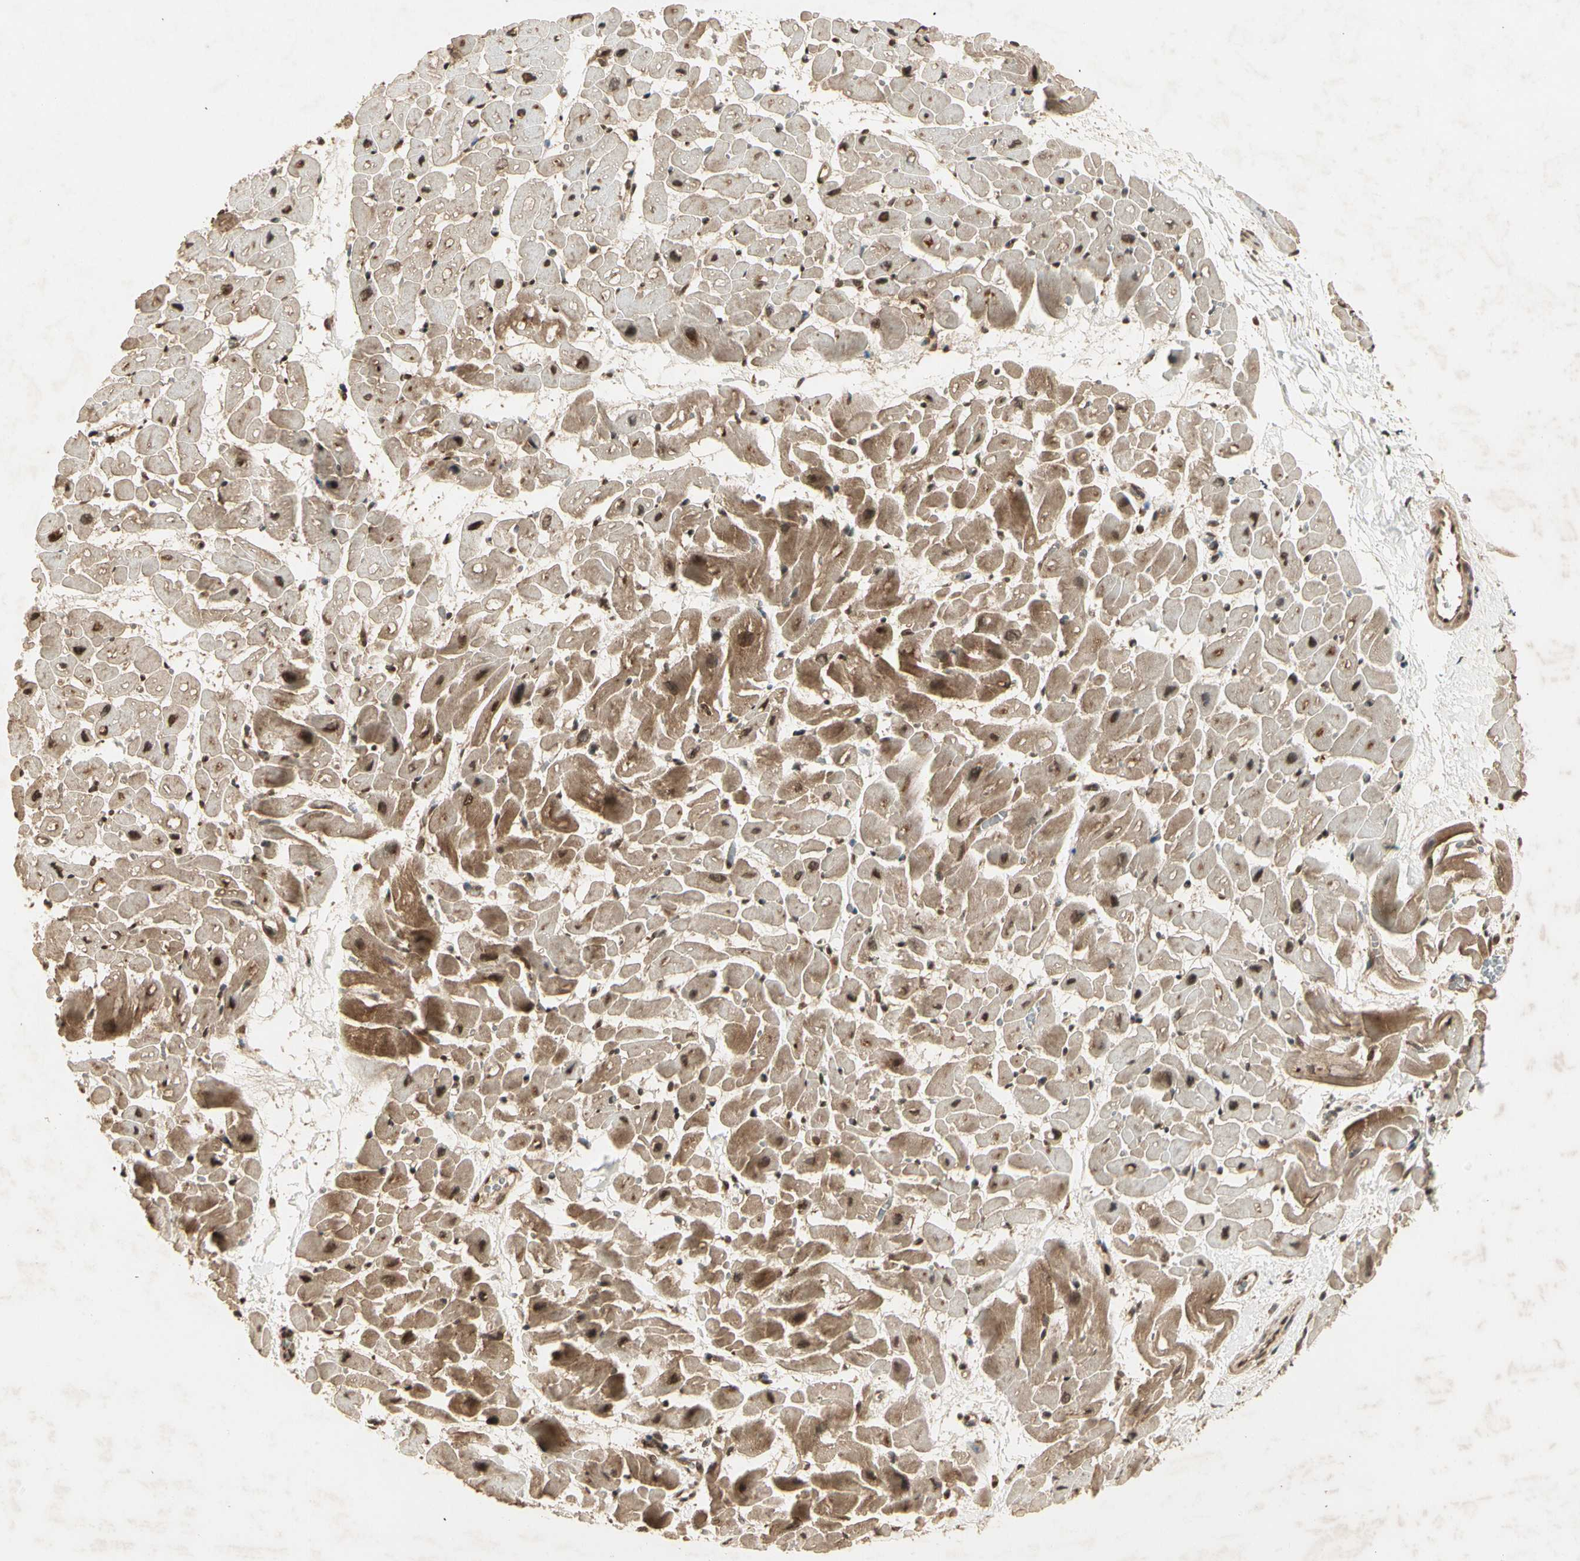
{"staining": {"intensity": "strong", "quantity": ">75%", "location": "cytoplasmic/membranous,nuclear"}, "tissue": "heart muscle", "cell_type": "Cardiomyocytes", "image_type": "normal", "snomed": [{"axis": "morphology", "description": "Normal tissue, NOS"}, {"axis": "topography", "description": "Heart"}], "caption": "Benign heart muscle shows strong cytoplasmic/membranous,nuclear staining in approximately >75% of cardiomyocytes, visualized by immunohistochemistry.", "gene": "RFFL", "patient": {"sex": "male", "age": 45}}